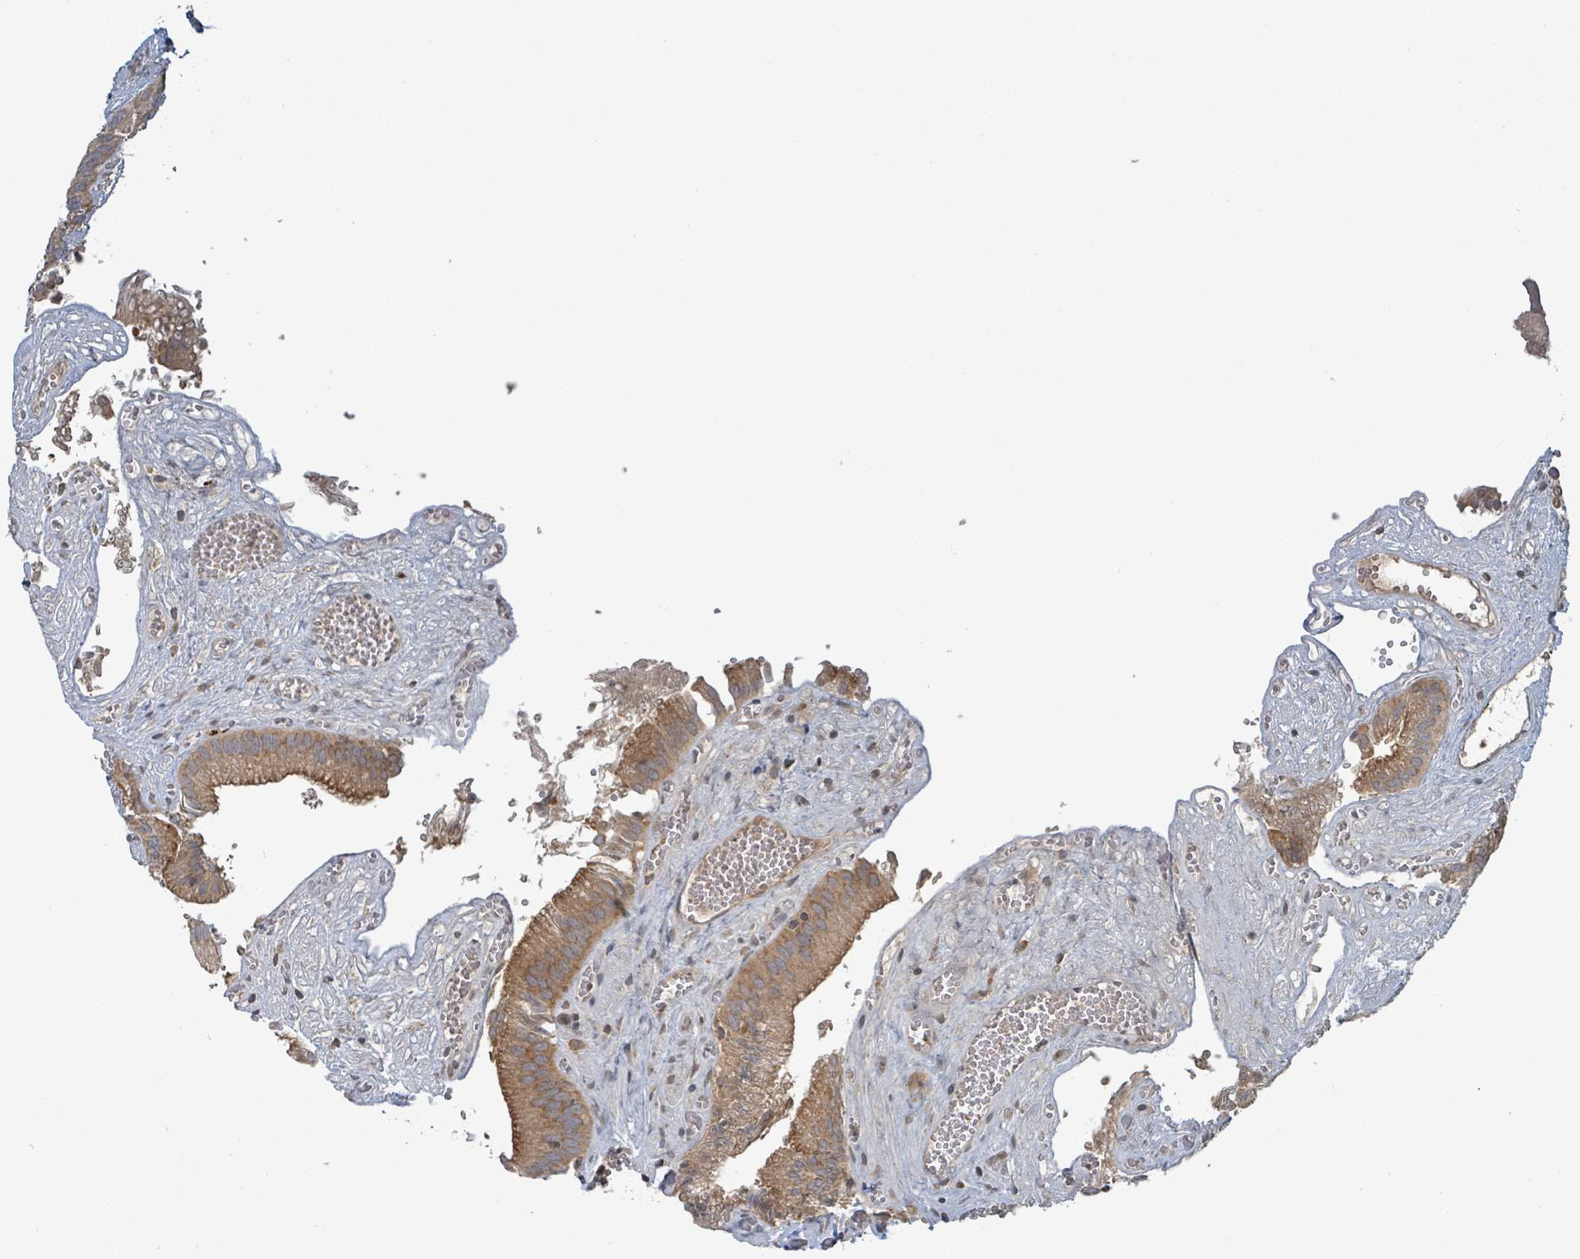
{"staining": {"intensity": "moderate", "quantity": ">75%", "location": "cytoplasmic/membranous"}, "tissue": "gallbladder", "cell_type": "Glandular cells", "image_type": "normal", "snomed": [{"axis": "morphology", "description": "Normal tissue, NOS"}, {"axis": "topography", "description": "Gallbladder"}, {"axis": "topography", "description": "Peripheral nerve tissue"}], "caption": "Moderate cytoplasmic/membranous protein staining is present in approximately >75% of glandular cells in gallbladder.", "gene": "OR51E1", "patient": {"sex": "male", "age": 17}}